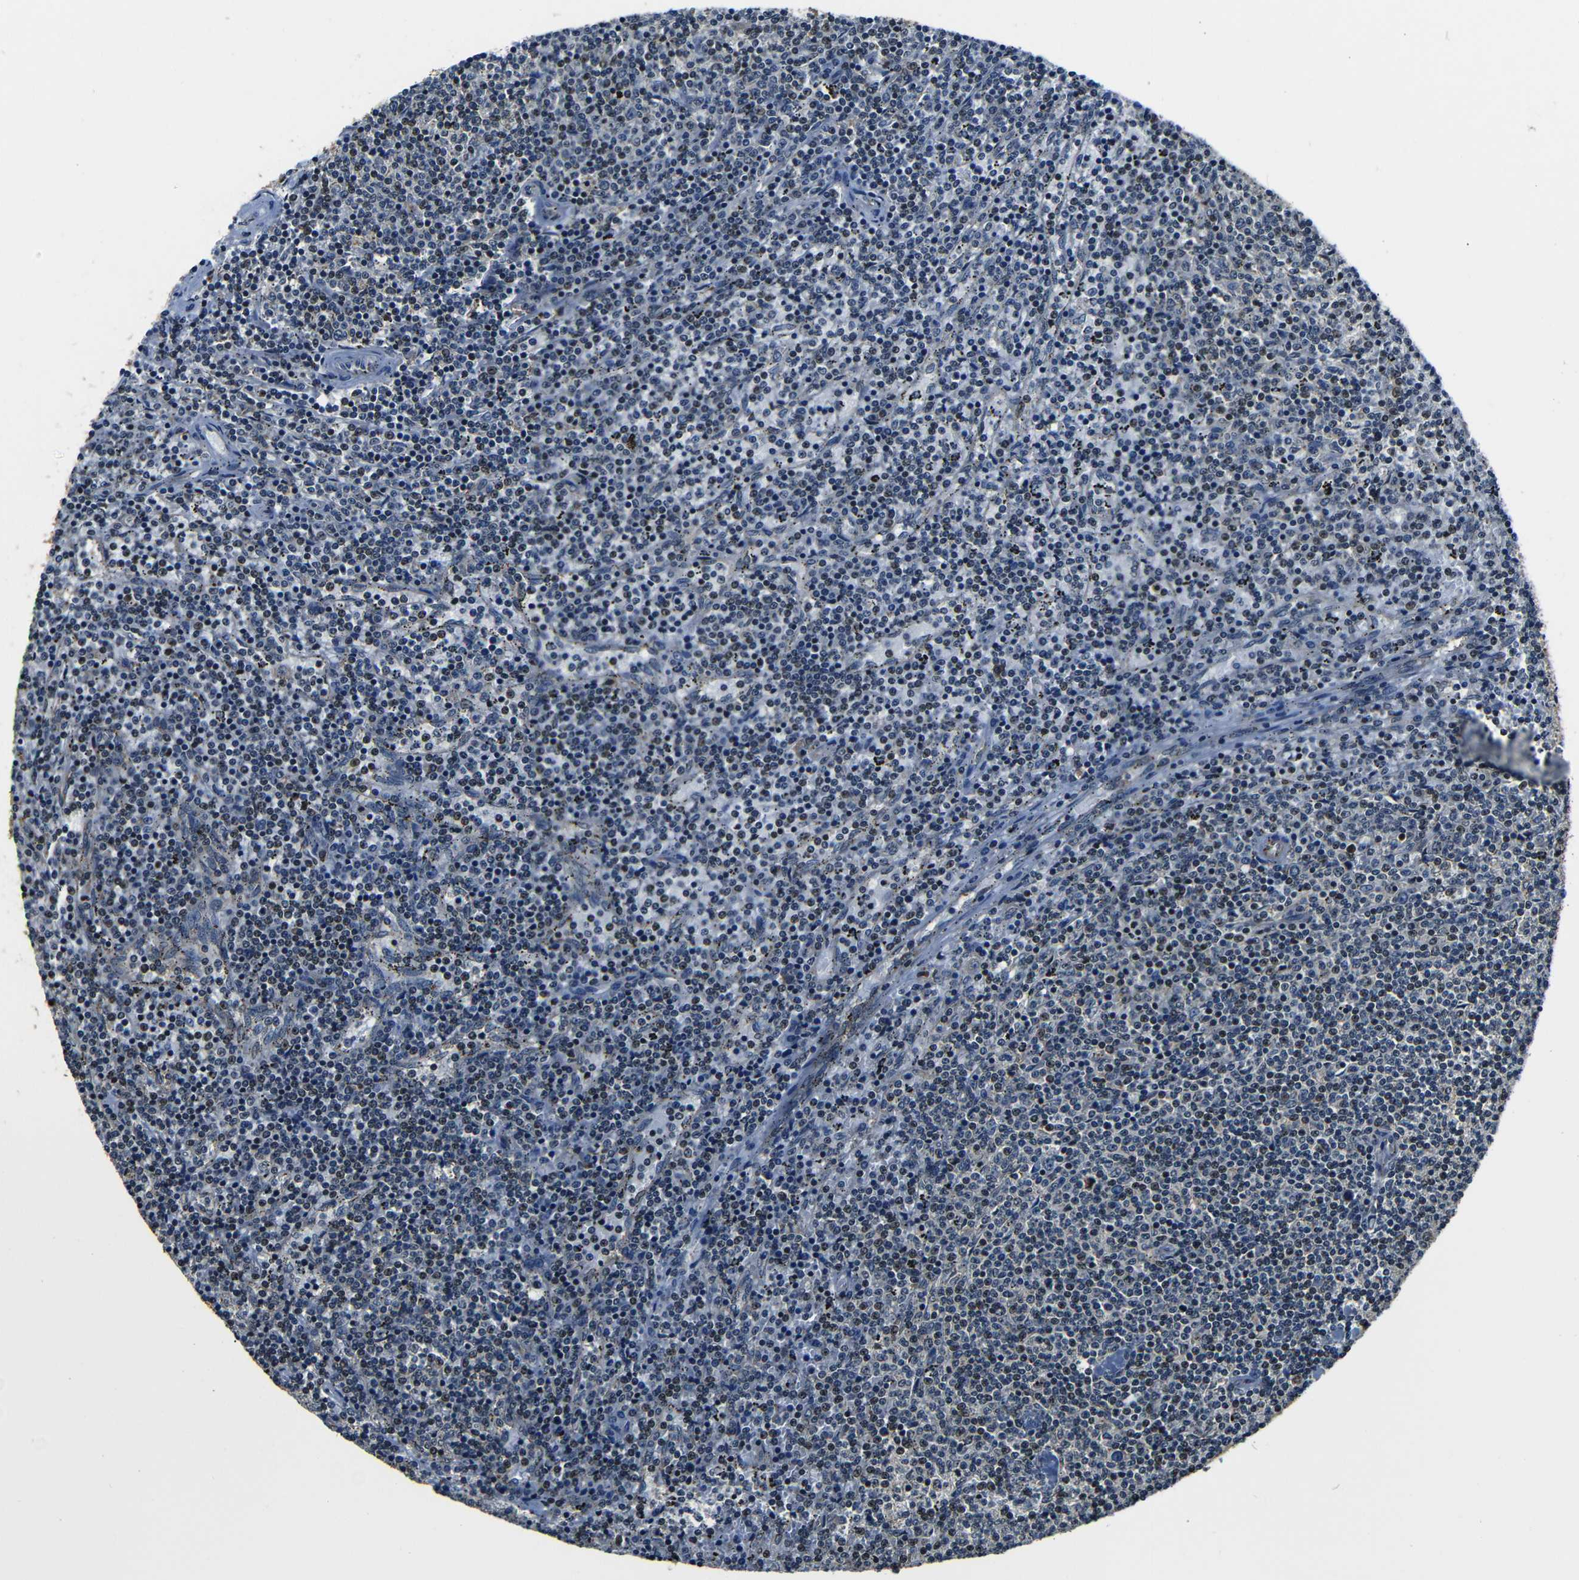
{"staining": {"intensity": "negative", "quantity": "none", "location": "none"}, "tissue": "lymphoma", "cell_type": "Tumor cells", "image_type": "cancer", "snomed": [{"axis": "morphology", "description": "Malignant lymphoma, non-Hodgkin's type, Low grade"}, {"axis": "topography", "description": "Spleen"}], "caption": "Tumor cells show no significant staining in lymphoma.", "gene": "NCBP3", "patient": {"sex": "female", "age": 50}}